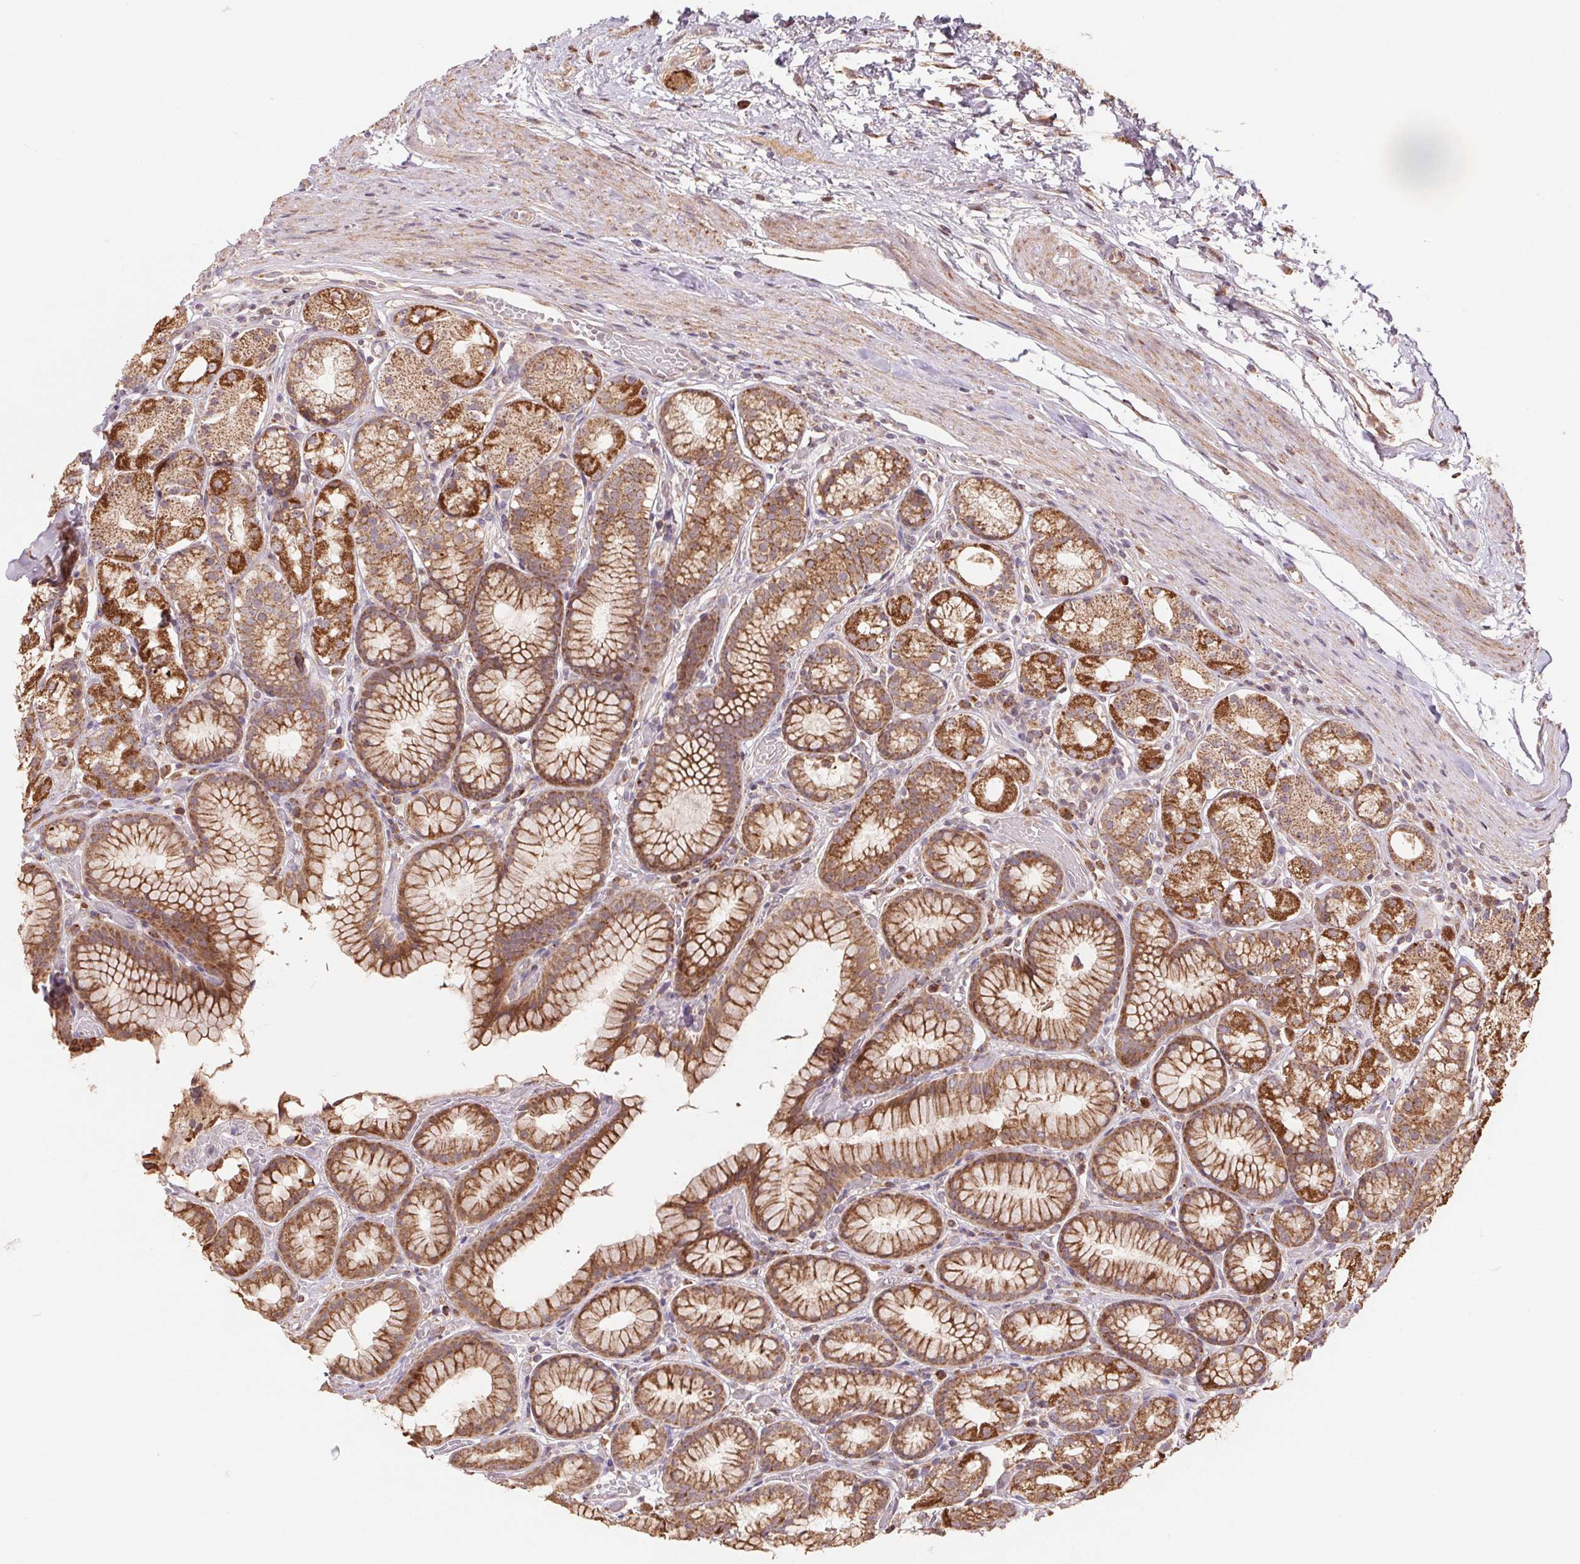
{"staining": {"intensity": "strong", "quantity": "25%-75%", "location": "cytoplasmic/membranous"}, "tissue": "stomach", "cell_type": "Glandular cells", "image_type": "normal", "snomed": [{"axis": "morphology", "description": "Normal tissue, NOS"}, {"axis": "topography", "description": "Stomach"}], "caption": "Brown immunohistochemical staining in unremarkable stomach shows strong cytoplasmic/membranous expression in about 25%-75% of glandular cells.", "gene": "PDHA1", "patient": {"sex": "male", "age": 70}}